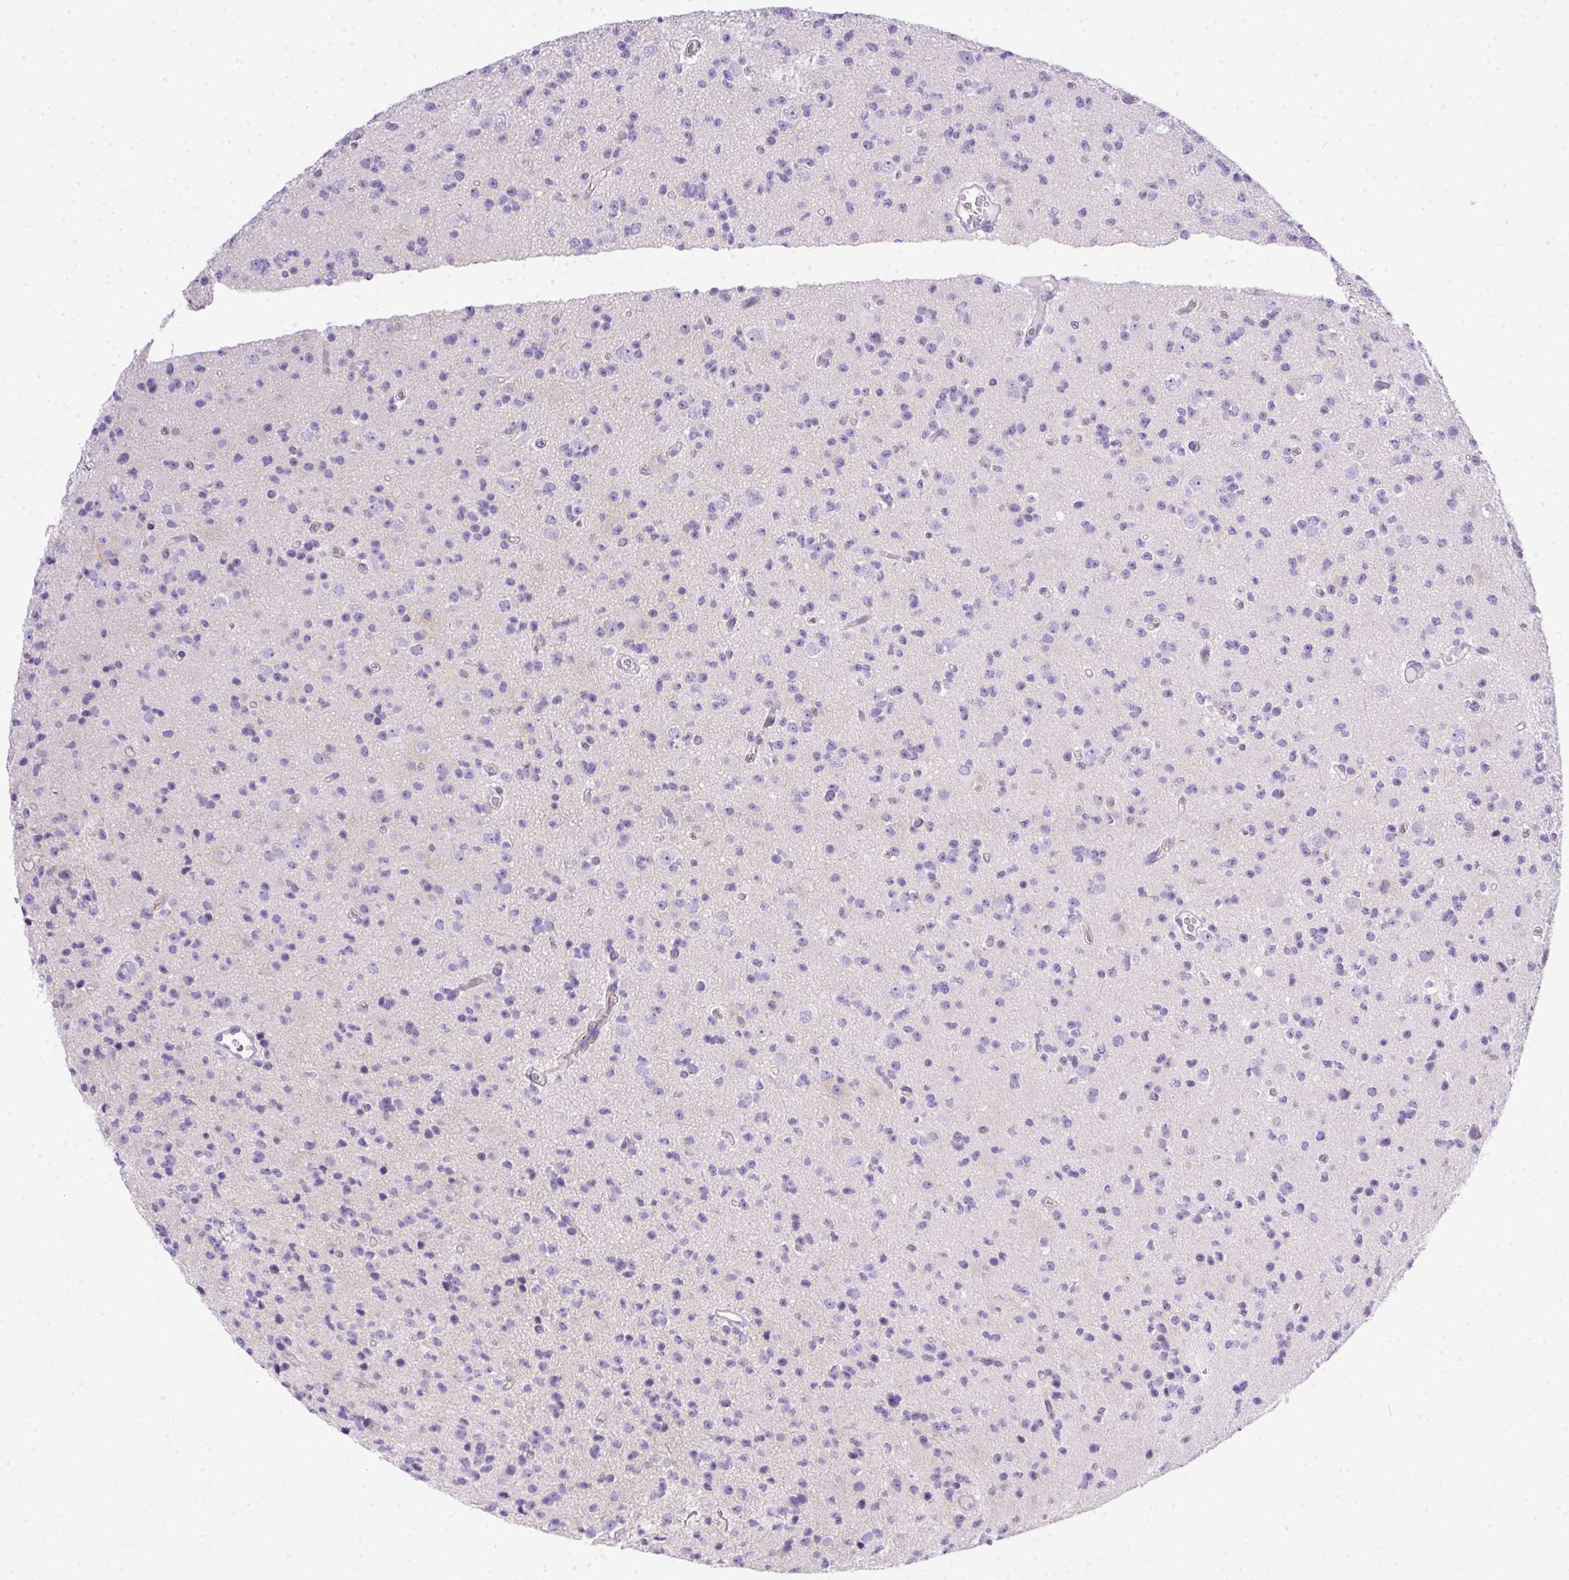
{"staining": {"intensity": "negative", "quantity": "none", "location": "none"}, "tissue": "glioma", "cell_type": "Tumor cells", "image_type": "cancer", "snomed": [{"axis": "morphology", "description": "Glioma, malignant, High grade"}, {"axis": "topography", "description": "Brain"}], "caption": "This is a image of immunohistochemistry staining of glioma, which shows no staining in tumor cells. The staining is performed using DAB (3,3'-diaminobenzidine) brown chromogen with nuclei counter-stained in using hematoxylin.", "gene": "SPACA5B", "patient": {"sex": "male", "age": 36}}